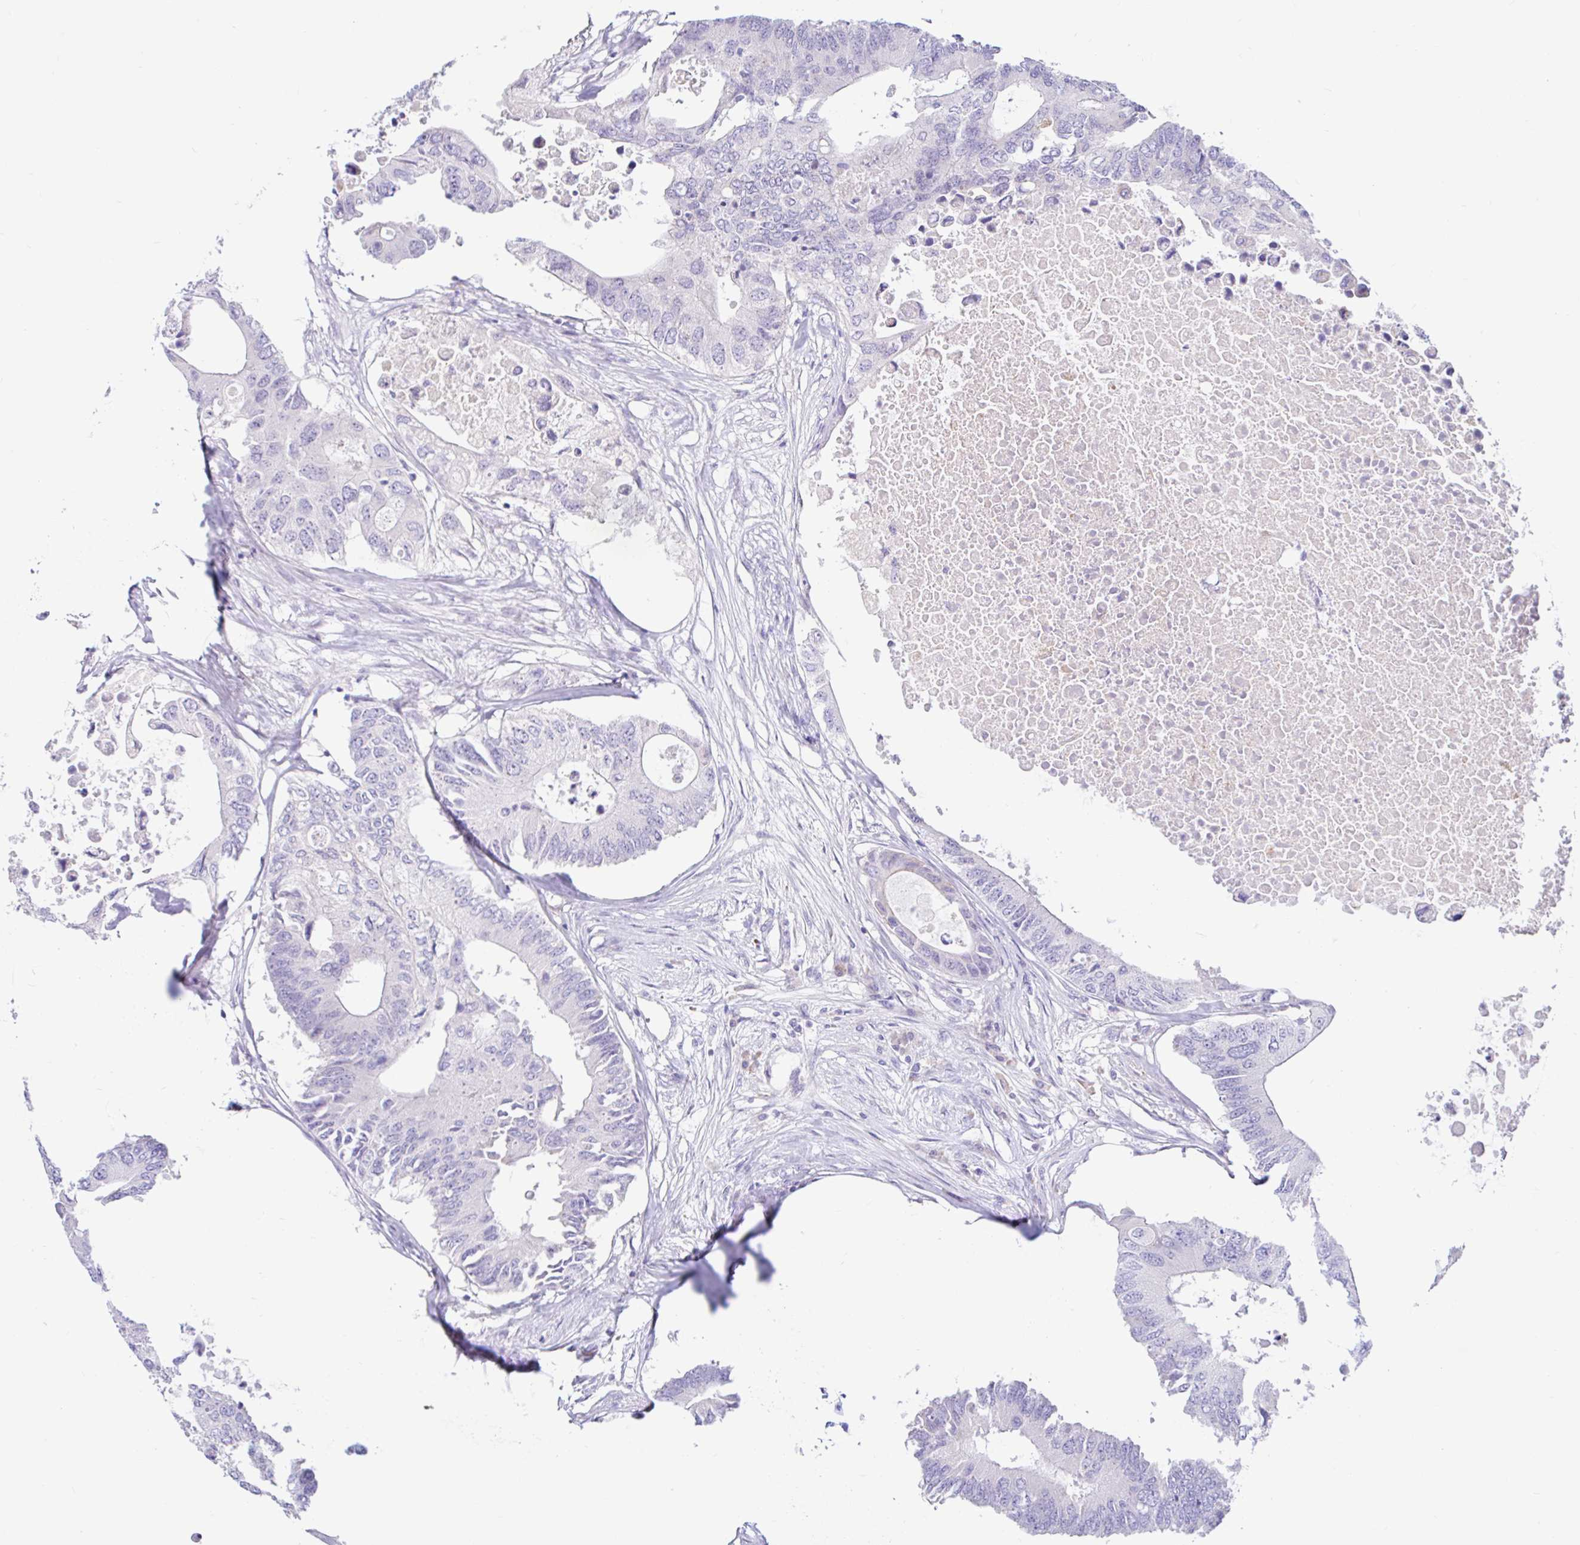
{"staining": {"intensity": "negative", "quantity": "none", "location": "none"}, "tissue": "colorectal cancer", "cell_type": "Tumor cells", "image_type": "cancer", "snomed": [{"axis": "morphology", "description": "Adenocarcinoma, NOS"}, {"axis": "topography", "description": "Colon"}], "caption": "Immunohistochemical staining of colorectal cancer (adenocarcinoma) demonstrates no significant positivity in tumor cells.", "gene": "NBPF3", "patient": {"sex": "male", "age": 71}}